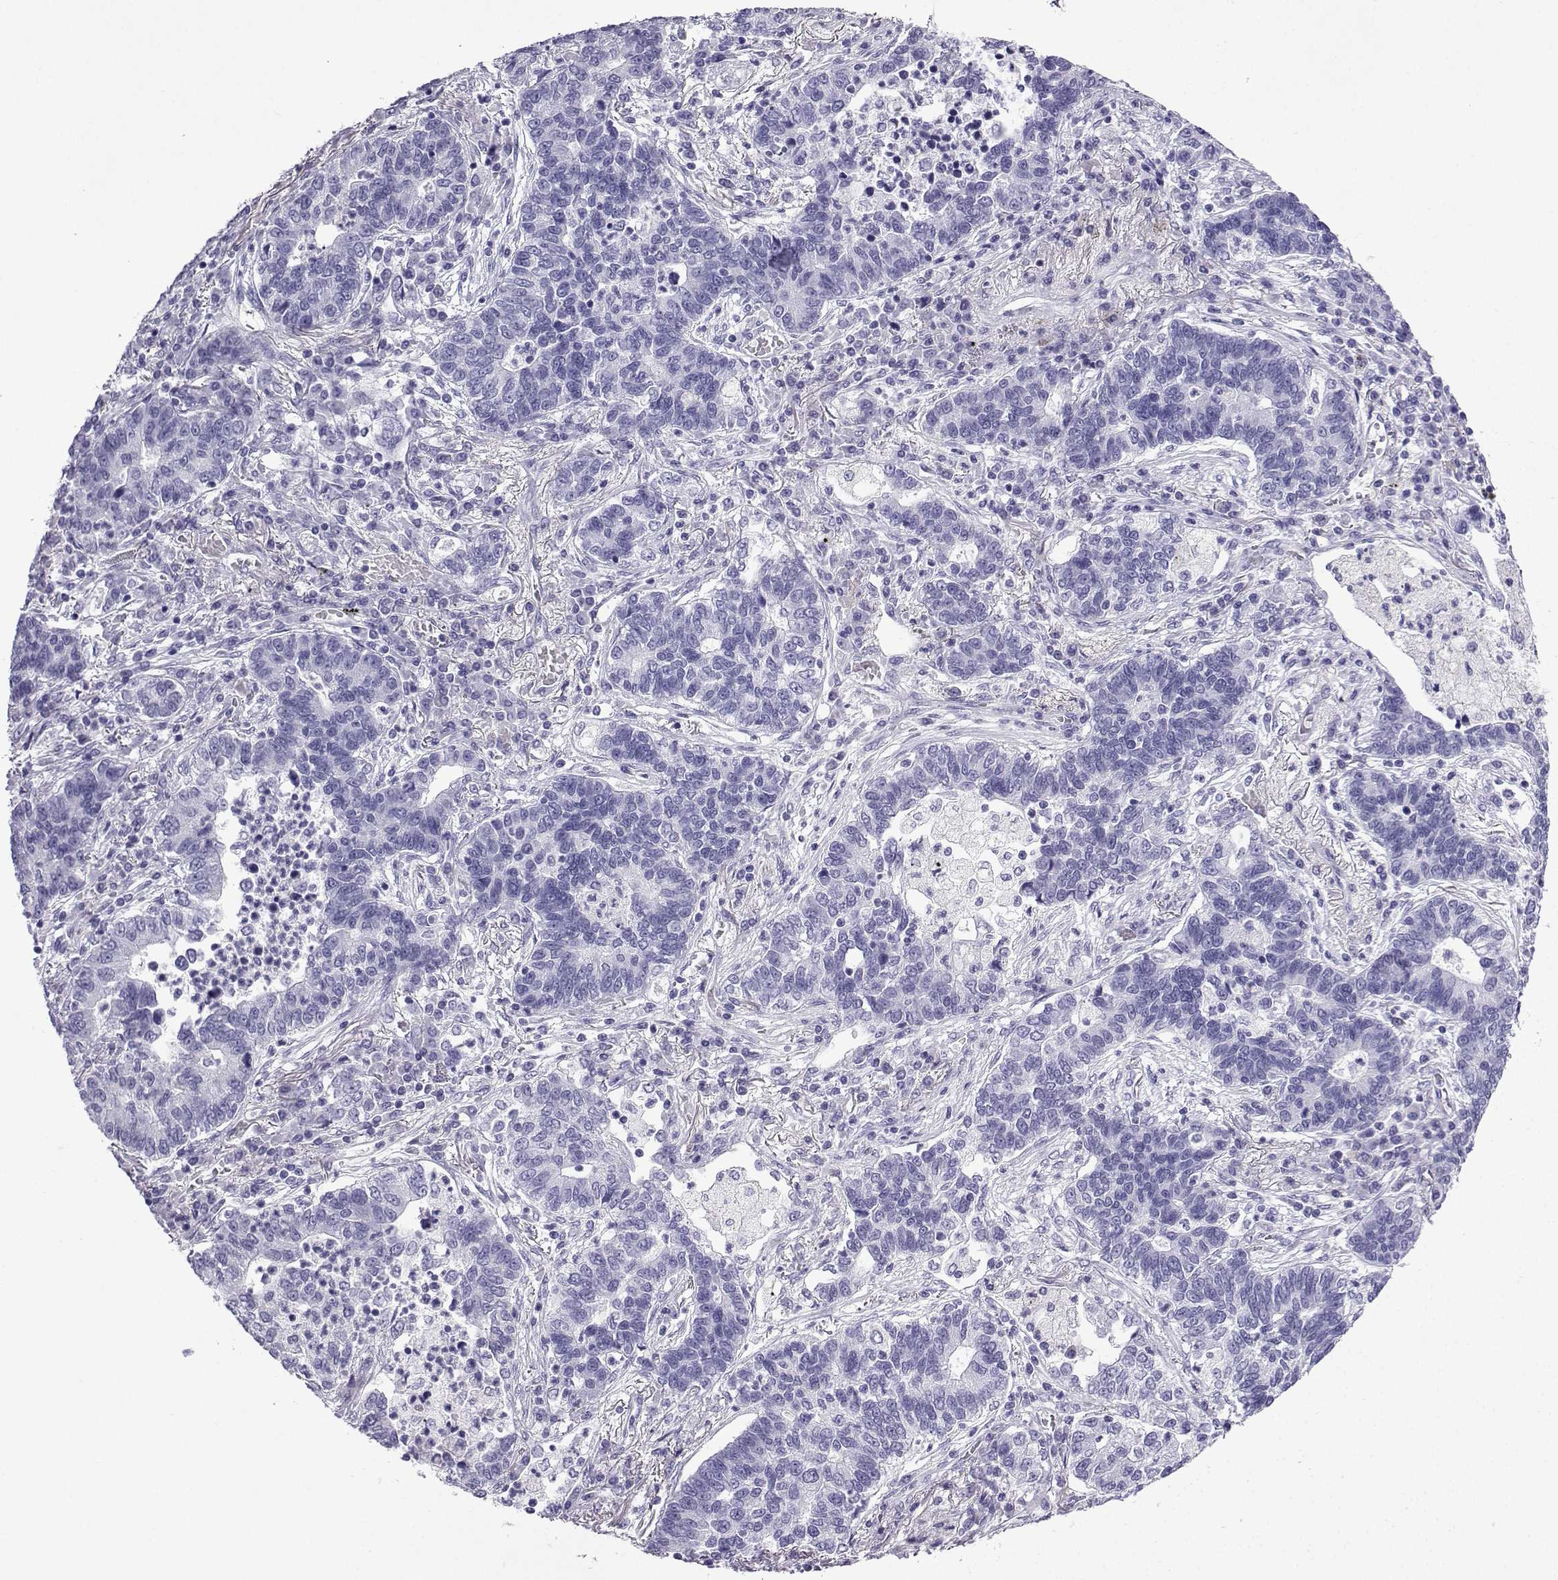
{"staining": {"intensity": "negative", "quantity": "none", "location": "none"}, "tissue": "lung cancer", "cell_type": "Tumor cells", "image_type": "cancer", "snomed": [{"axis": "morphology", "description": "Adenocarcinoma, NOS"}, {"axis": "topography", "description": "Lung"}], "caption": "Tumor cells are negative for brown protein staining in adenocarcinoma (lung).", "gene": "KCNF1", "patient": {"sex": "female", "age": 57}}